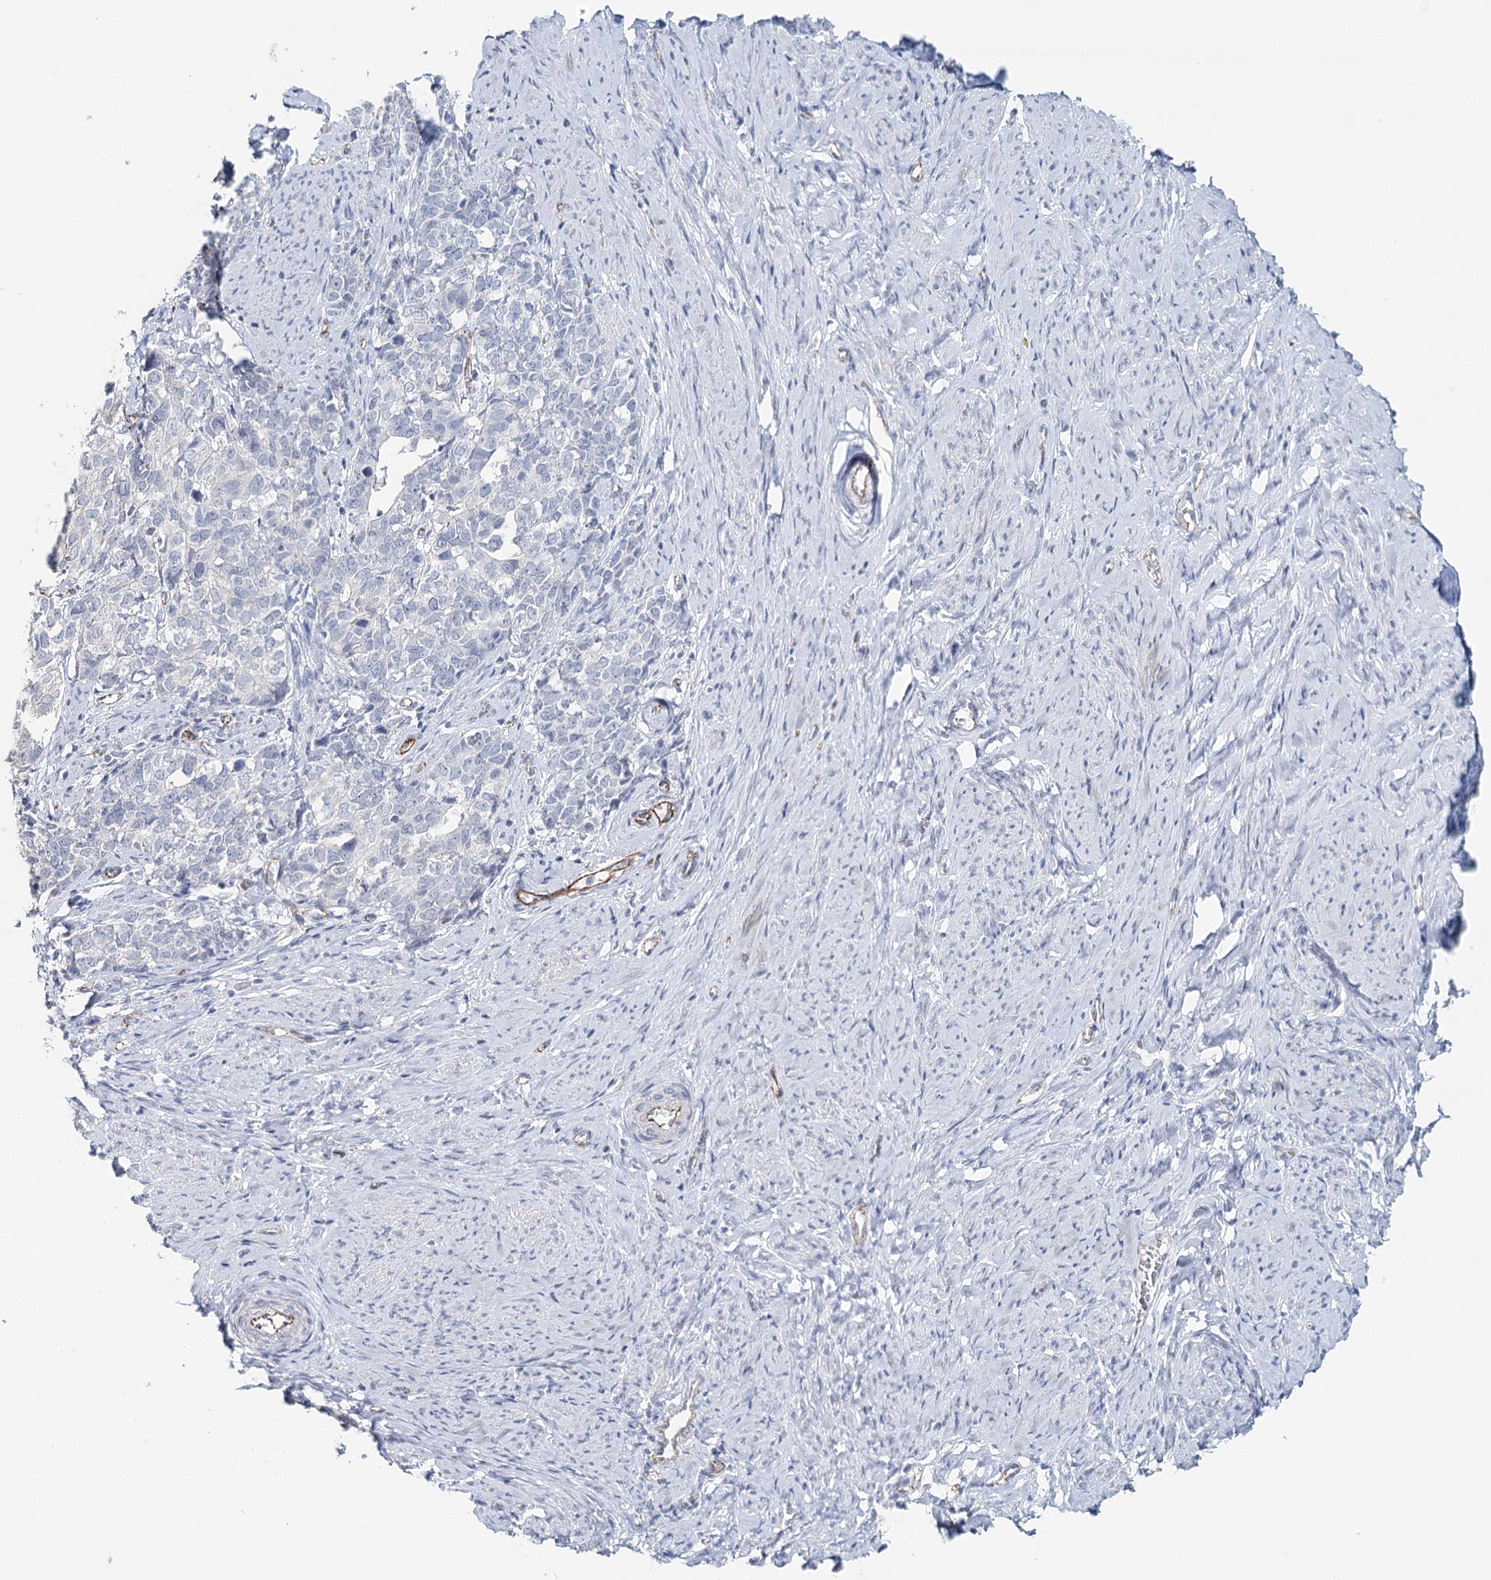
{"staining": {"intensity": "negative", "quantity": "none", "location": "none"}, "tissue": "cervical cancer", "cell_type": "Tumor cells", "image_type": "cancer", "snomed": [{"axis": "morphology", "description": "Squamous cell carcinoma, NOS"}, {"axis": "topography", "description": "Cervix"}], "caption": "Immunohistochemistry image of human cervical cancer stained for a protein (brown), which displays no staining in tumor cells. (DAB immunohistochemistry, high magnification).", "gene": "SYNPO", "patient": {"sex": "female", "age": 63}}